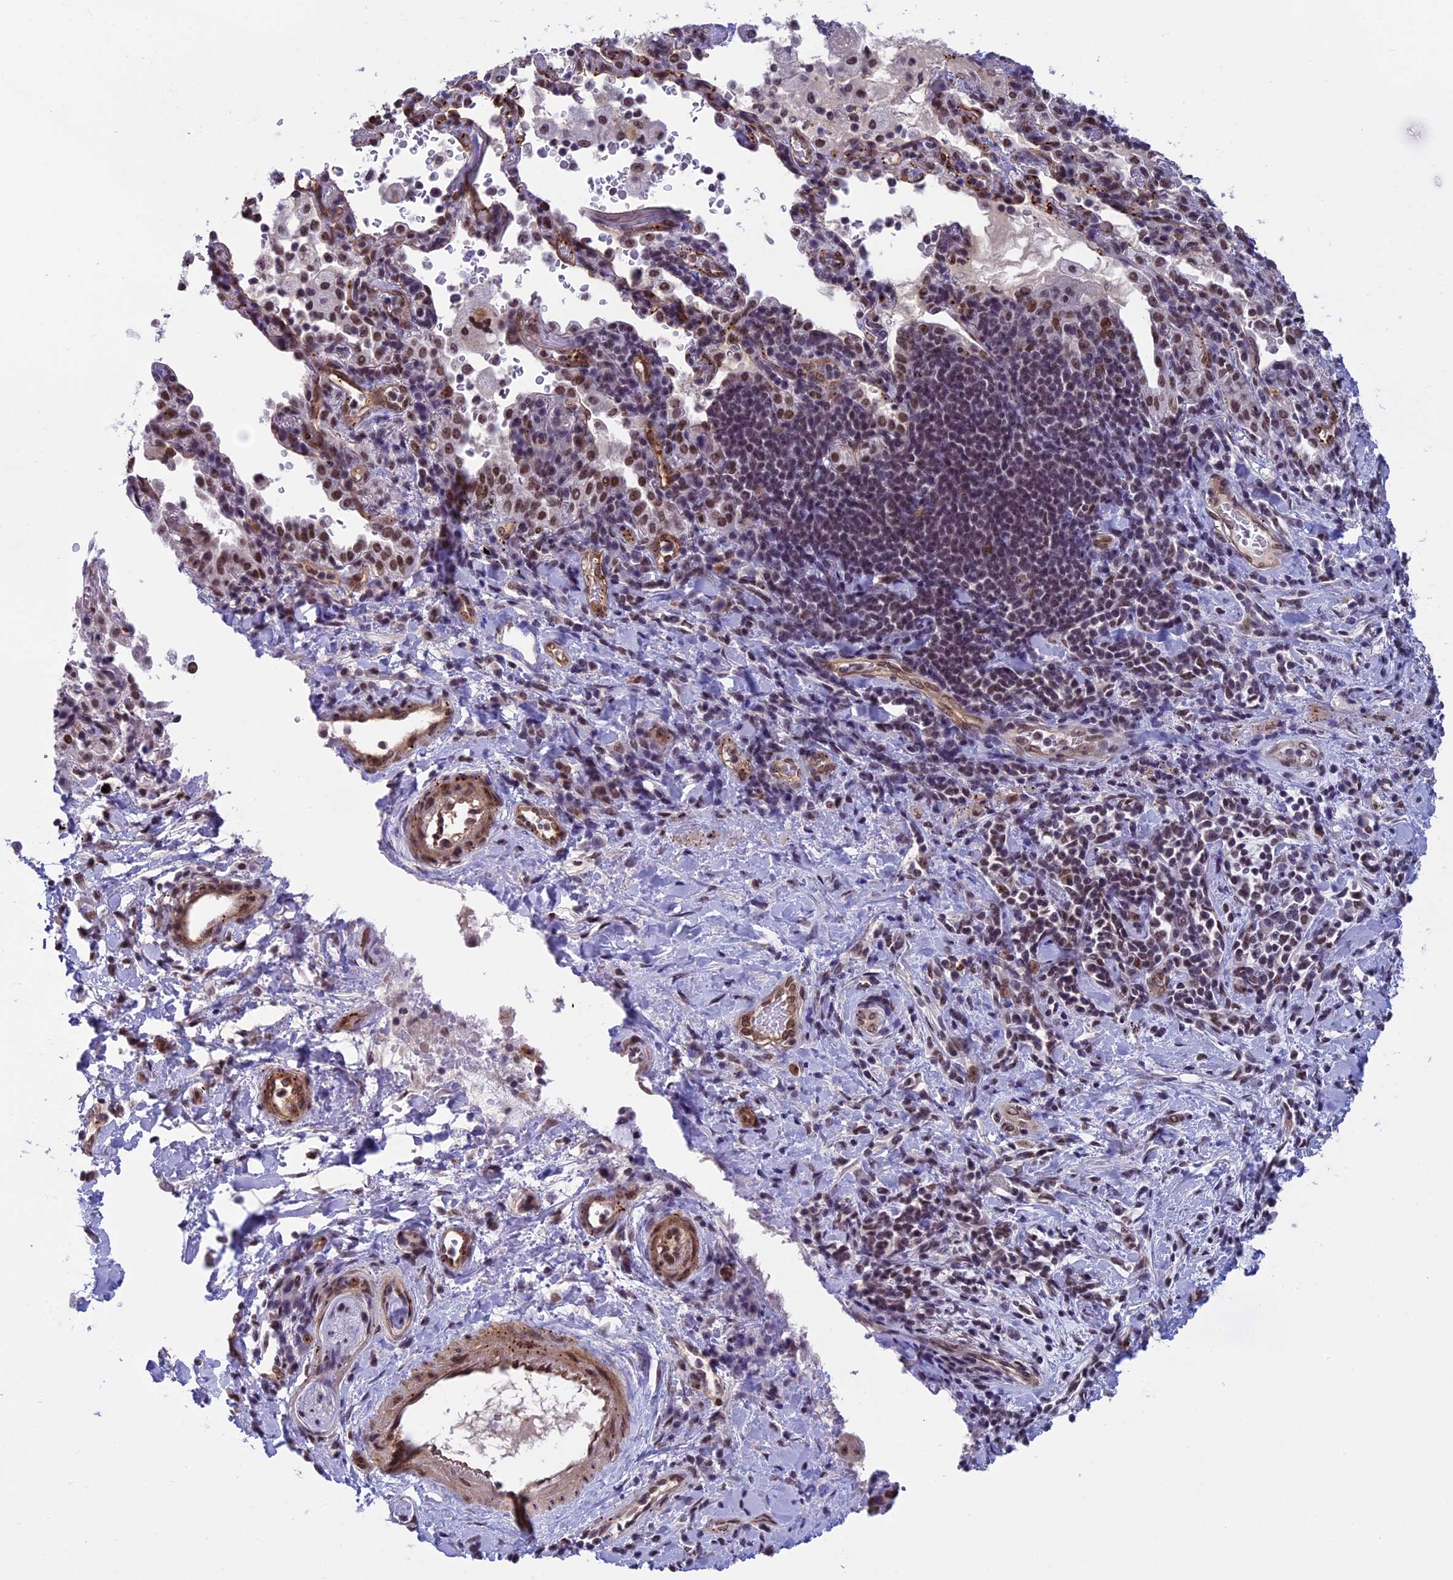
{"staining": {"intensity": "negative", "quantity": "none", "location": "none"}, "tissue": "adipose tissue", "cell_type": "Adipocytes", "image_type": "normal", "snomed": [{"axis": "morphology", "description": "Normal tissue, NOS"}, {"axis": "morphology", "description": "Squamous cell carcinoma, NOS"}, {"axis": "topography", "description": "Bronchus"}, {"axis": "topography", "description": "Lung"}], "caption": "This is a image of immunohistochemistry staining of unremarkable adipose tissue, which shows no staining in adipocytes.", "gene": "NIPBL", "patient": {"sex": "male", "age": 64}}